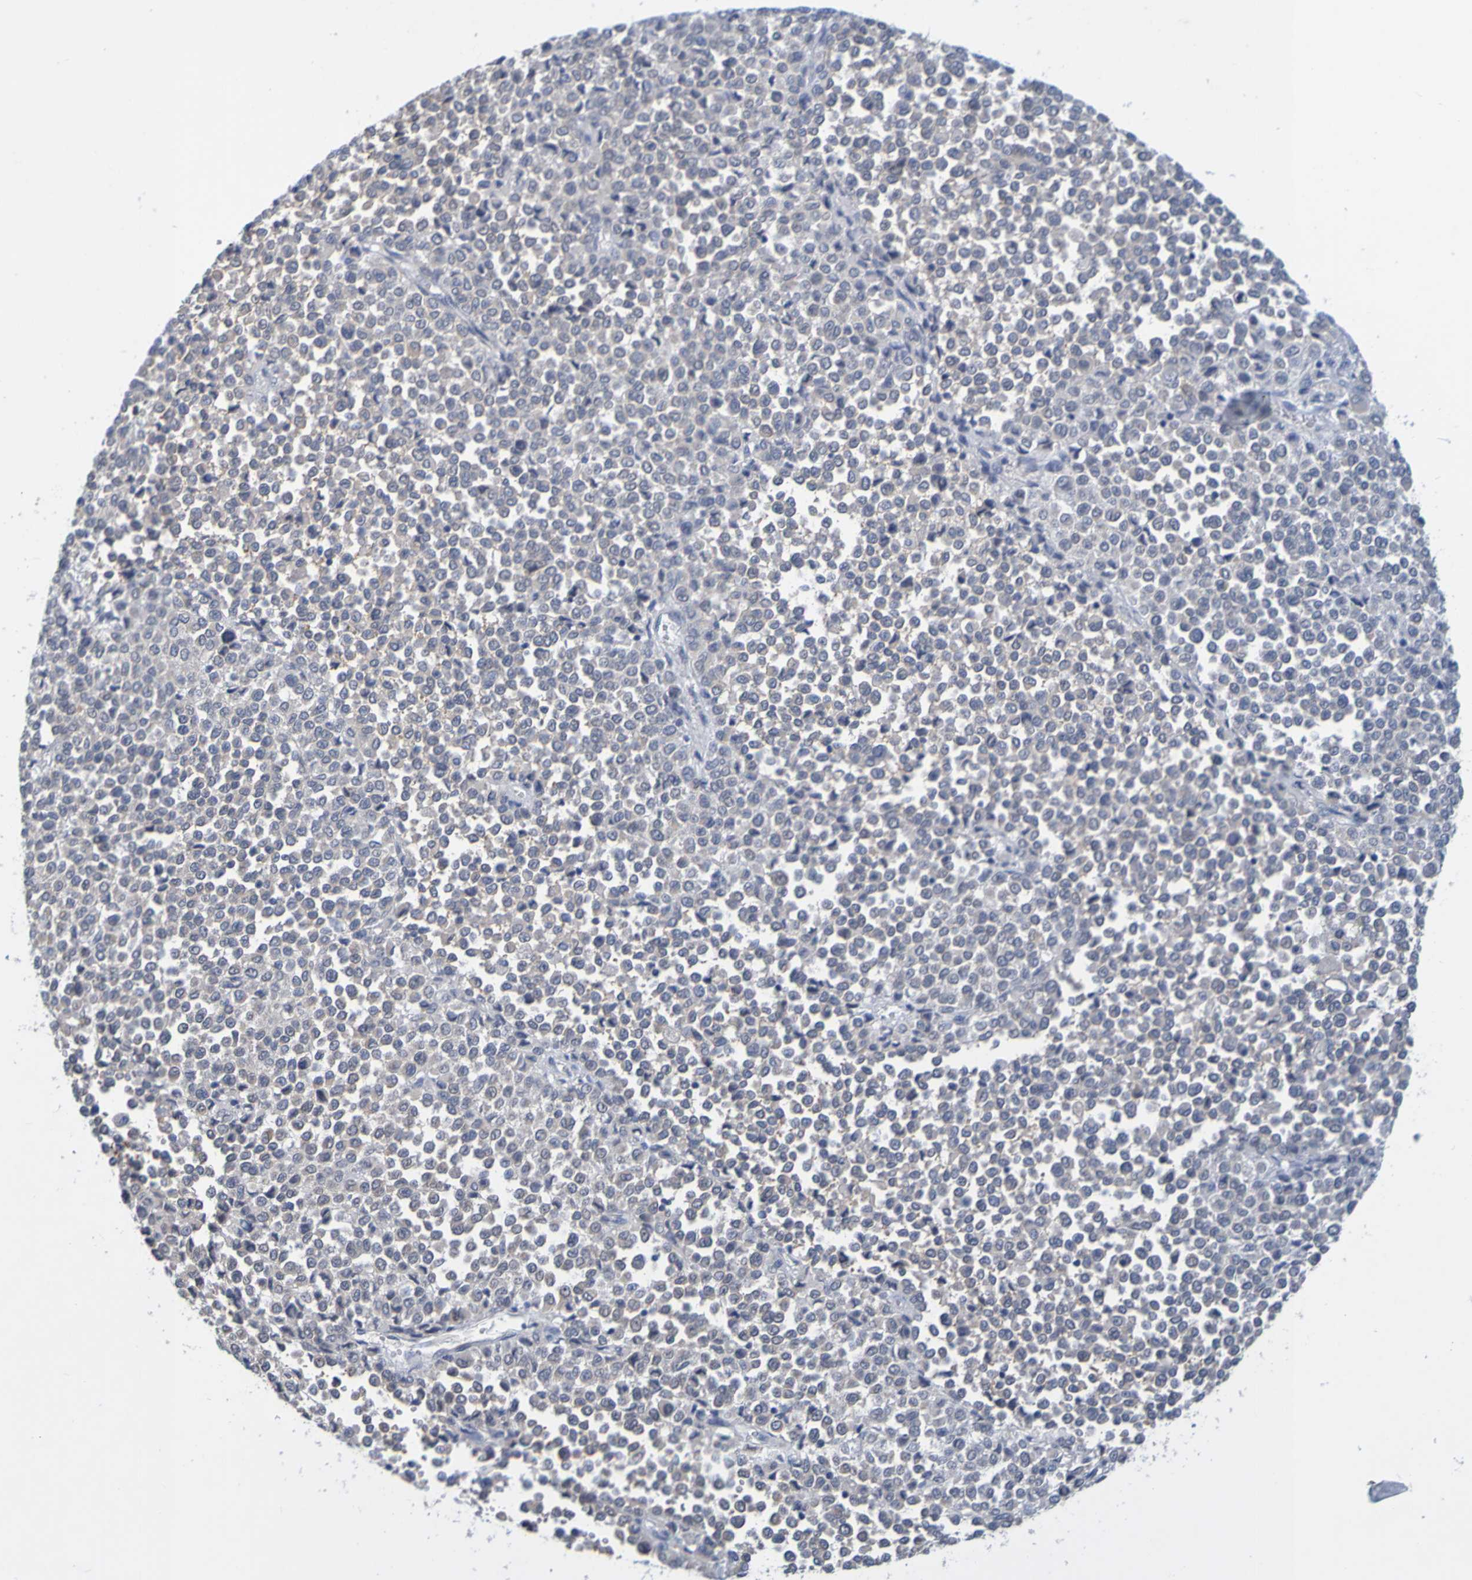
{"staining": {"intensity": "negative", "quantity": "none", "location": "none"}, "tissue": "melanoma", "cell_type": "Tumor cells", "image_type": "cancer", "snomed": [{"axis": "morphology", "description": "Malignant melanoma, Metastatic site"}, {"axis": "topography", "description": "Pancreas"}], "caption": "Melanoma was stained to show a protein in brown. There is no significant positivity in tumor cells.", "gene": "ENDOU", "patient": {"sex": "female", "age": 30}}